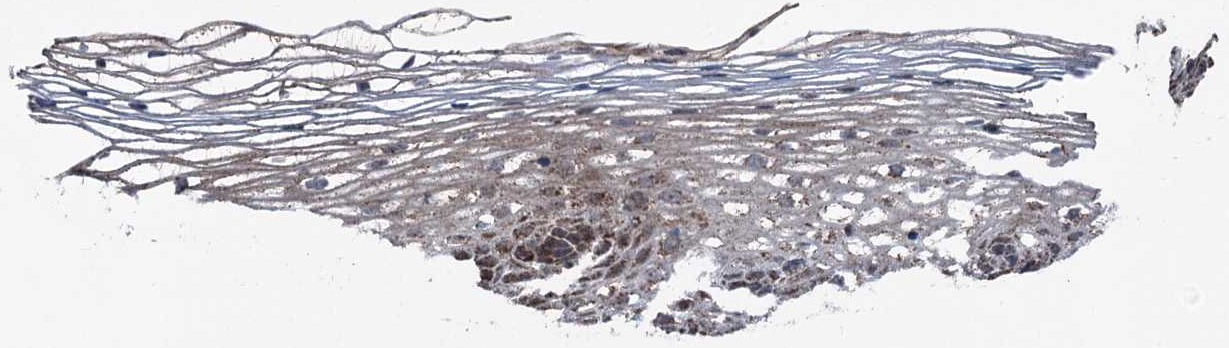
{"staining": {"intensity": "moderate", "quantity": "25%-75%", "location": "cytoplasmic/membranous"}, "tissue": "cervix", "cell_type": "Glandular cells", "image_type": "normal", "snomed": [{"axis": "morphology", "description": "Normal tissue, NOS"}, {"axis": "topography", "description": "Cervix"}], "caption": "Immunohistochemistry (DAB) staining of benign cervix reveals moderate cytoplasmic/membranous protein staining in approximately 25%-75% of glandular cells.", "gene": "DDIAS", "patient": {"sex": "female", "age": 33}}